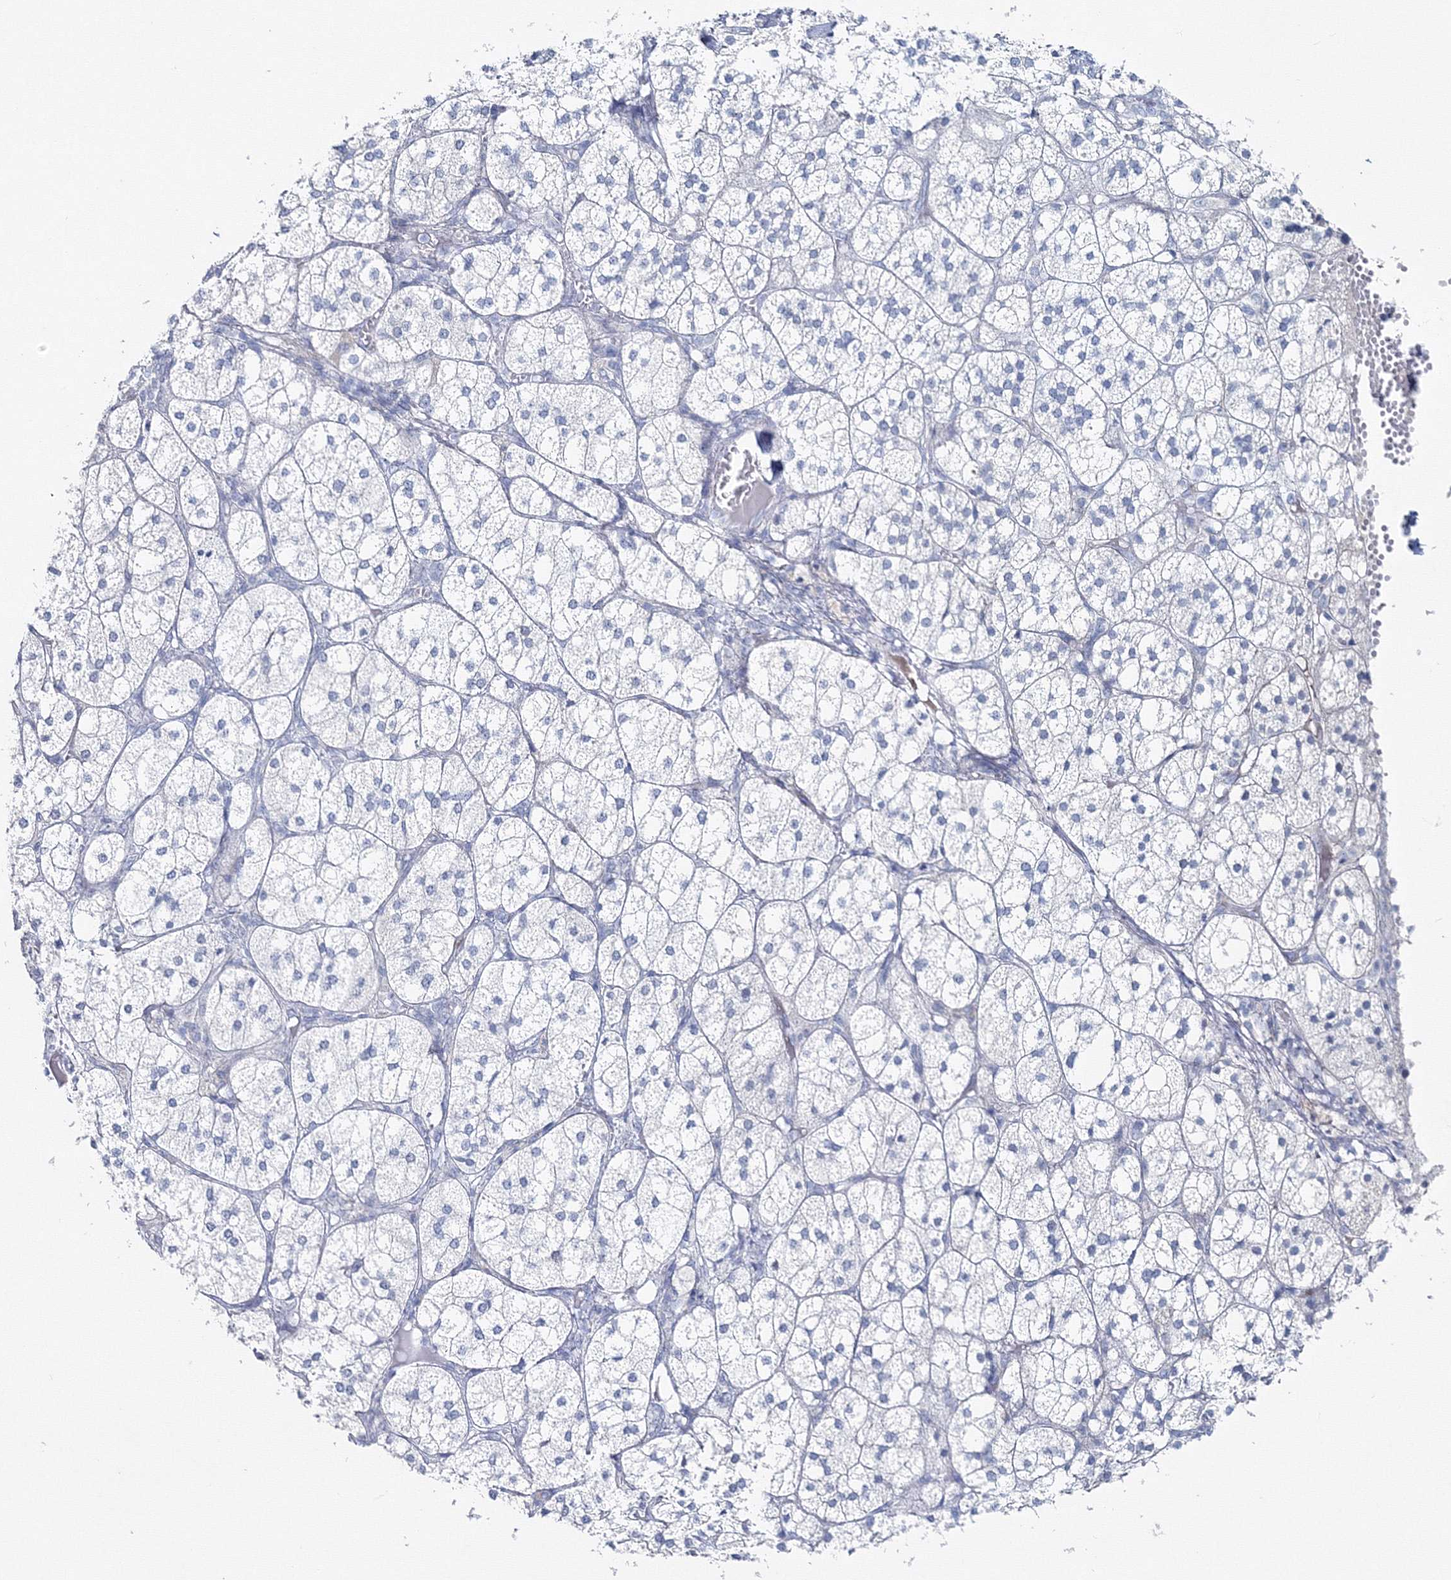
{"staining": {"intensity": "negative", "quantity": "none", "location": "none"}, "tissue": "adrenal gland", "cell_type": "Glandular cells", "image_type": "normal", "snomed": [{"axis": "morphology", "description": "Normal tissue, NOS"}, {"axis": "topography", "description": "Adrenal gland"}], "caption": "High power microscopy image of an immunohistochemistry image of normal adrenal gland, revealing no significant staining in glandular cells.", "gene": "GCKR", "patient": {"sex": "female", "age": 61}}